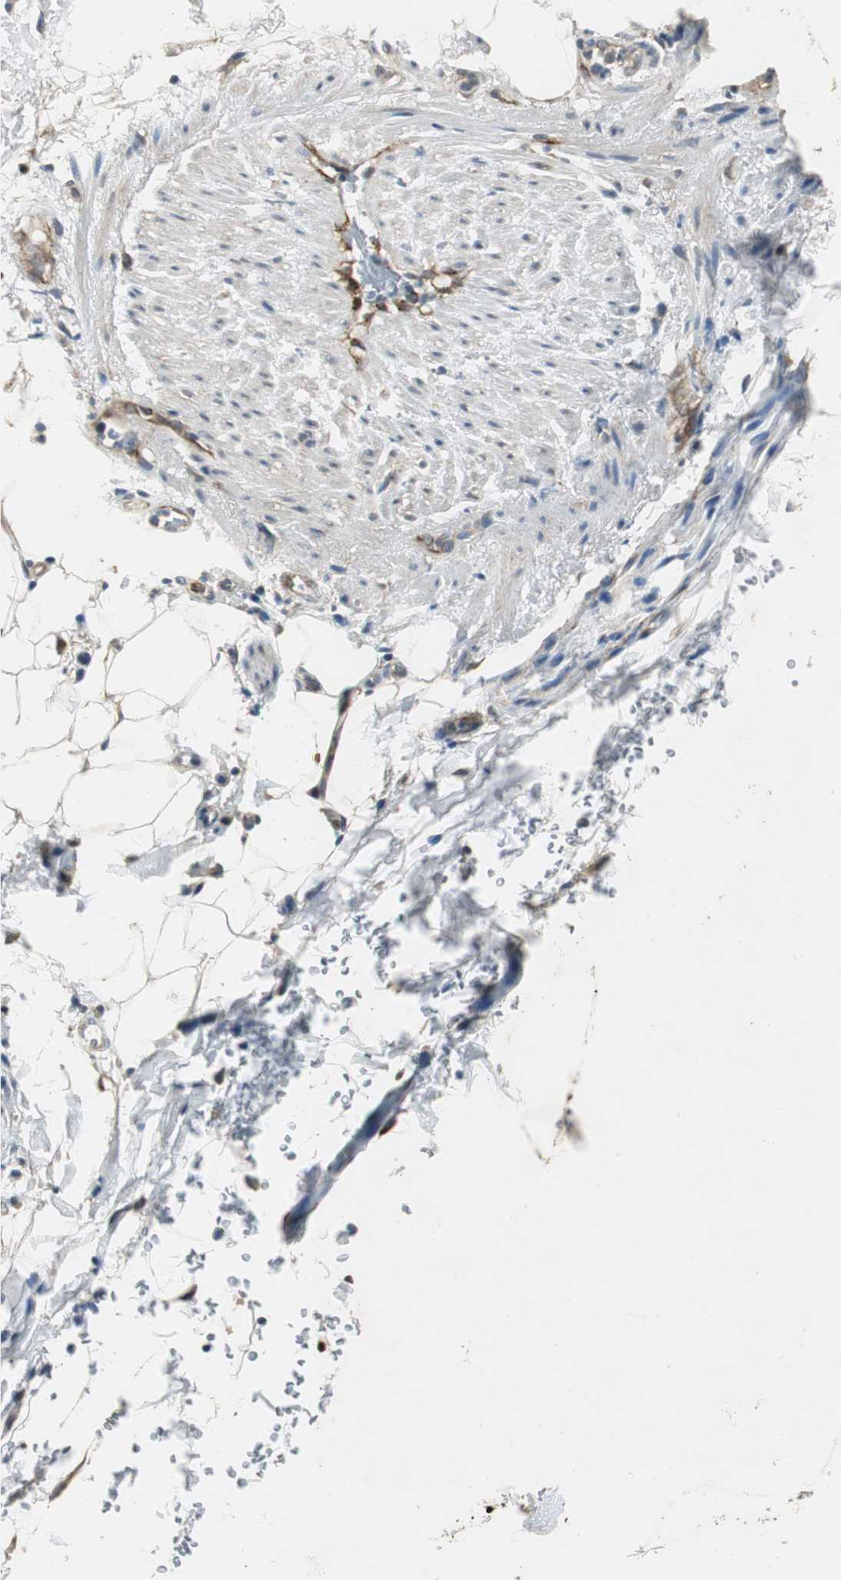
{"staining": {"intensity": "weak", "quantity": ">75%", "location": "cytoplasmic/membranous"}, "tissue": "adipose tissue", "cell_type": "Adipocytes", "image_type": "normal", "snomed": [{"axis": "morphology", "description": "Normal tissue, NOS"}, {"axis": "topography", "description": "Cartilage tissue"}, {"axis": "topography", "description": "Bronchus"}], "caption": "Protein expression analysis of normal adipose tissue exhibits weak cytoplasmic/membranous positivity in approximately >75% of adipocytes.", "gene": "PSMB4", "patient": {"sex": "female", "age": 73}}